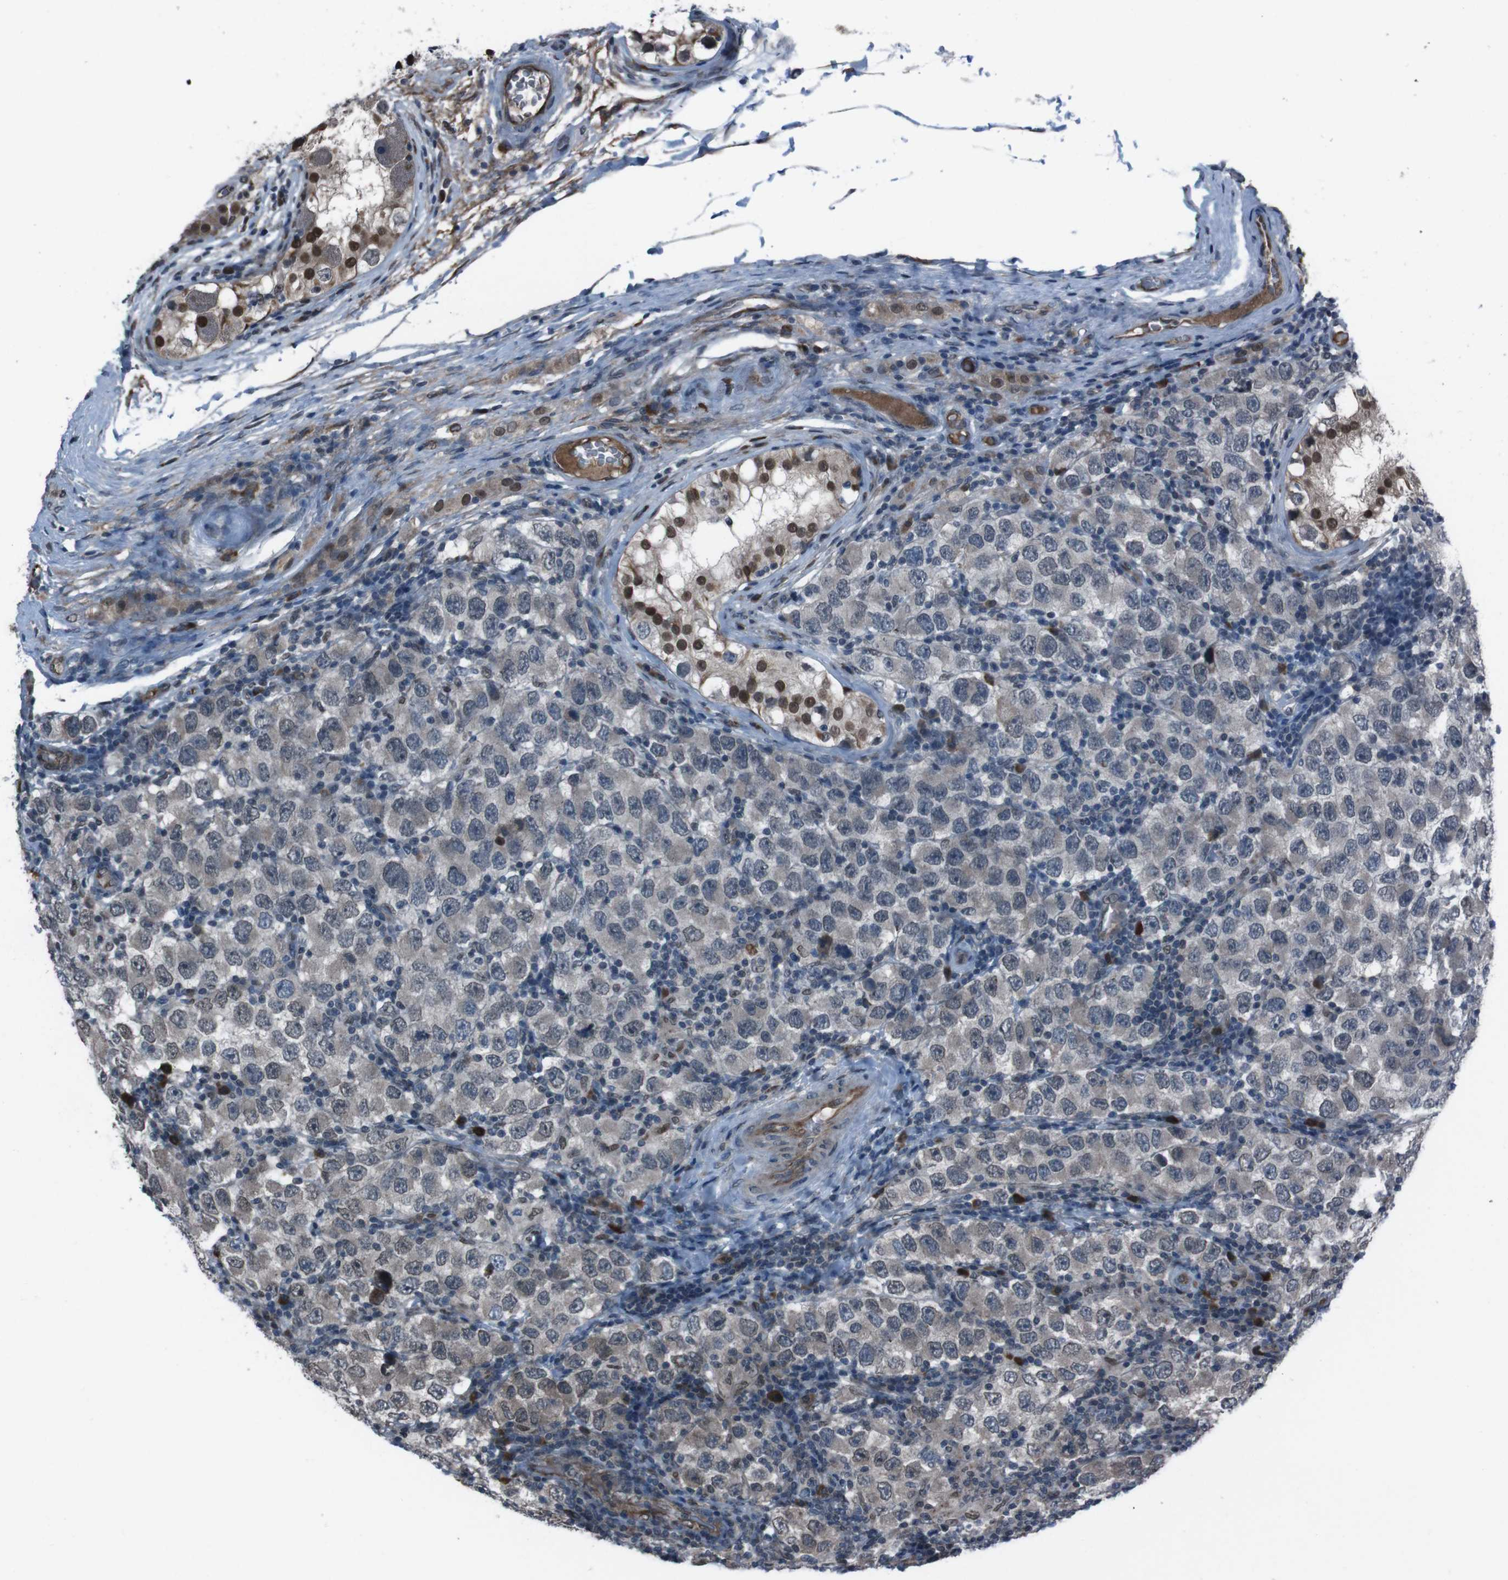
{"staining": {"intensity": "weak", "quantity": "<25%", "location": "cytoplasmic/membranous"}, "tissue": "testis cancer", "cell_type": "Tumor cells", "image_type": "cancer", "snomed": [{"axis": "morphology", "description": "Carcinoma, Embryonal, NOS"}, {"axis": "topography", "description": "Testis"}], "caption": "Immunohistochemical staining of testis embryonal carcinoma exhibits no significant positivity in tumor cells.", "gene": "SS18L1", "patient": {"sex": "male", "age": 21}}